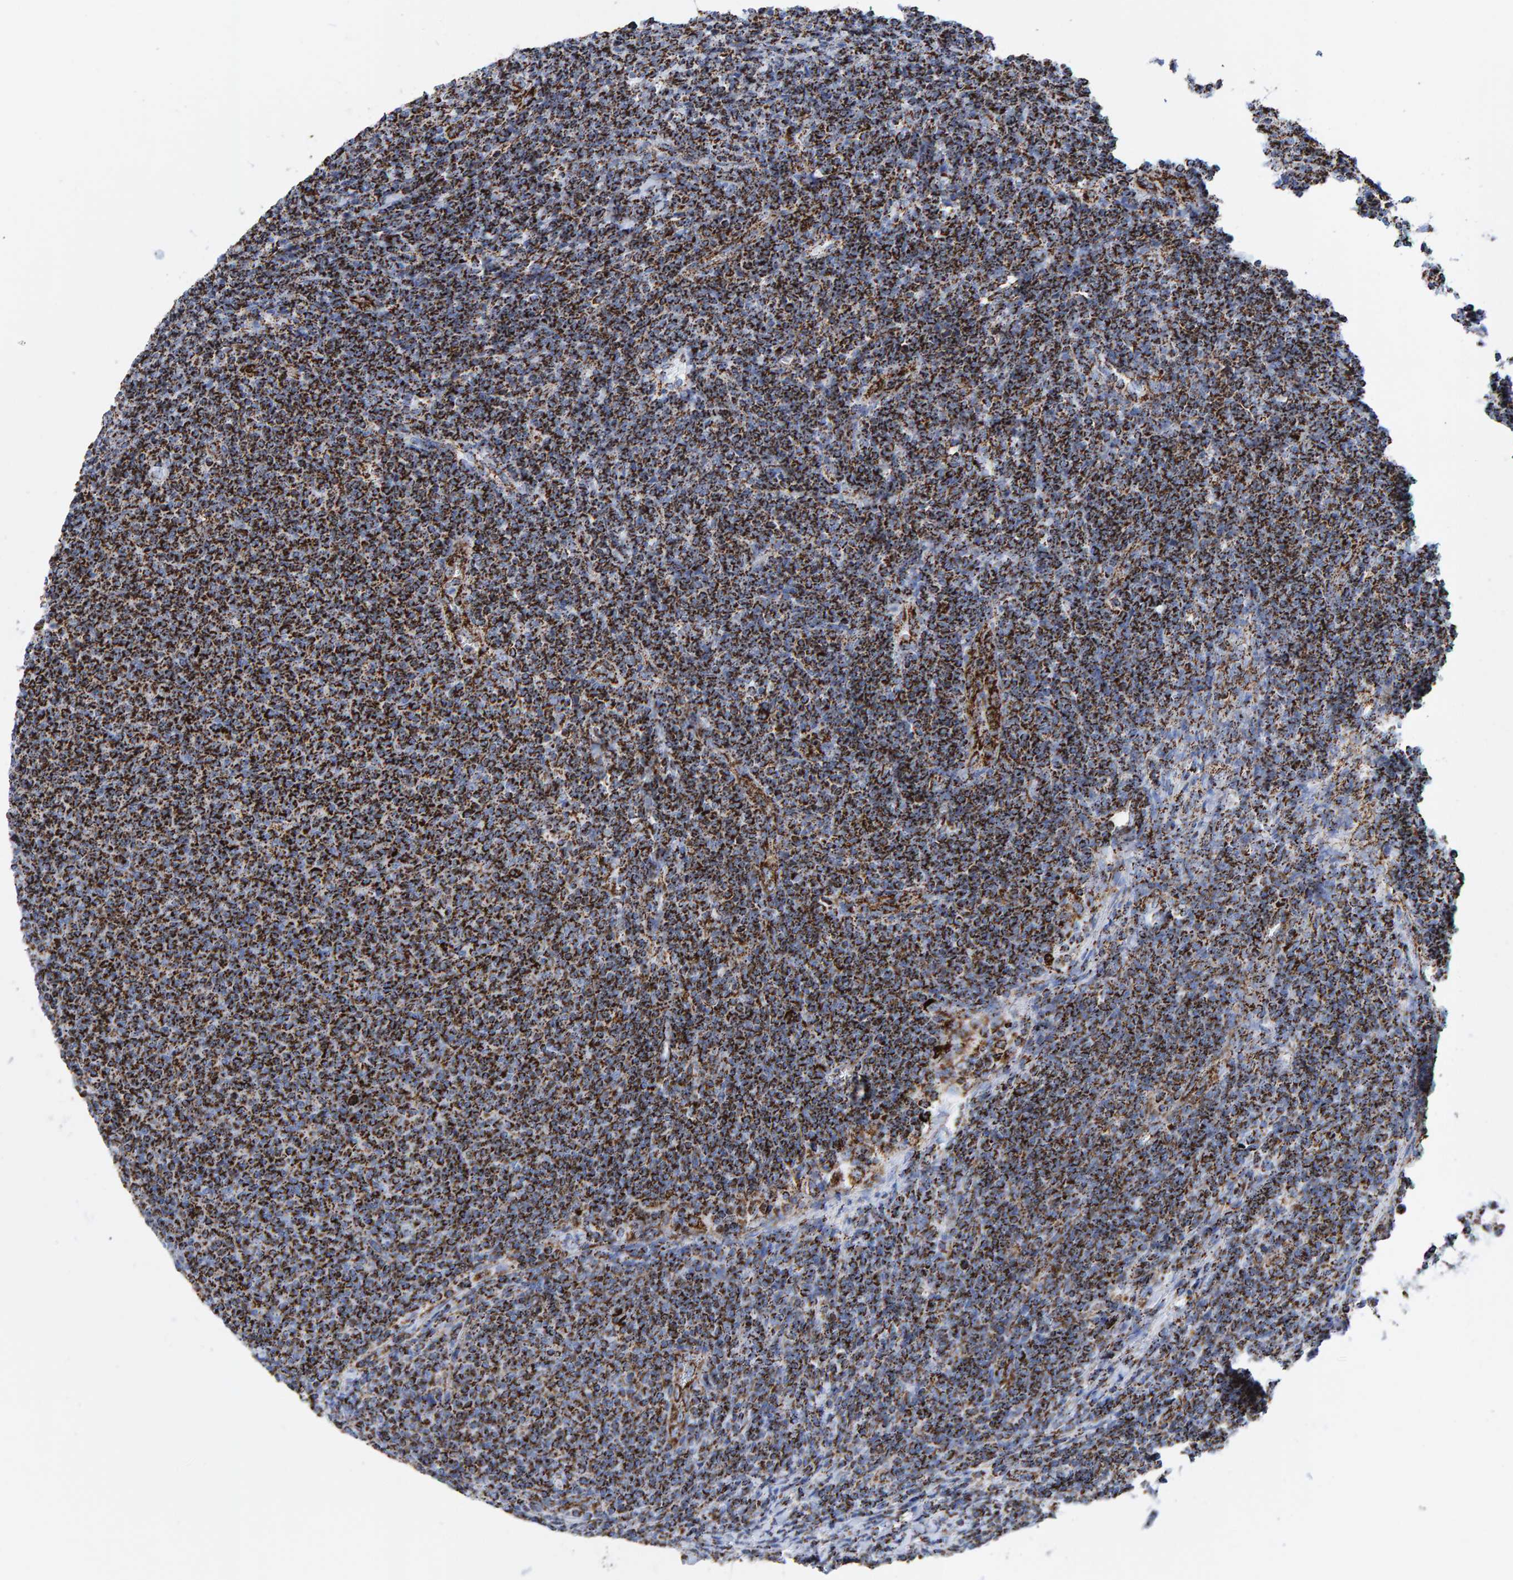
{"staining": {"intensity": "strong", "quantity": ">75%", "location": "cytoplasmic/membranous"}, "tissue": "lymphoma", "cell_type": "Tumor cells", "image_type": "cancer", "snomed": [{"axis": "morphology", "description": "Malignant lymphoma, non-Hodgkin's type, Low grade"}, {"axis": "topography", "description": "Lymph node"}], "caption": "The immunohistochemical stain highlights strong cytoplasmic/membranous staining in tumor cells of lymphoma tissue.", "gene": "ENSG00000262660", "patient": {"sex": "male", "age": 66}}